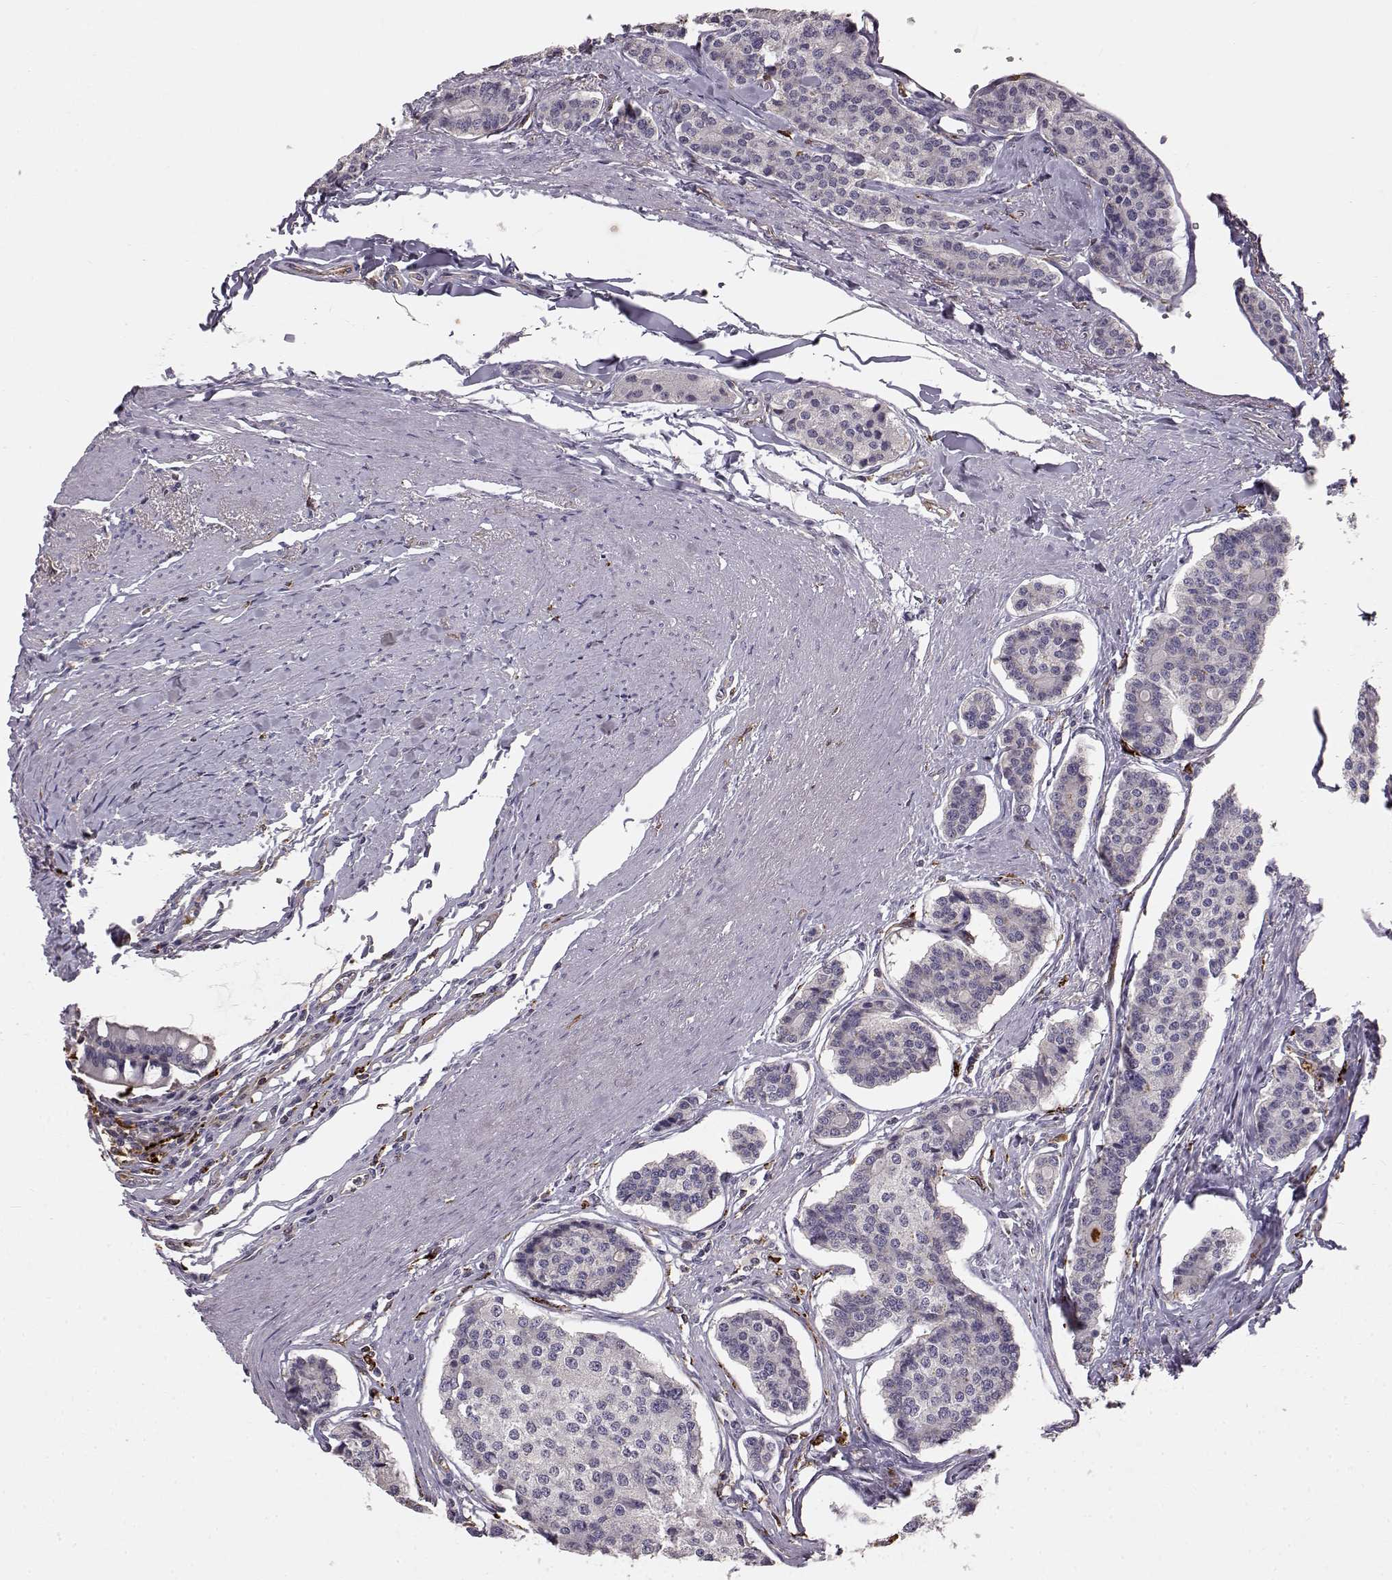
{"staining": {"intensity": "negative", "quantity": "none", "location": "none"}, "tissue": "carcinoid", "cell_type": "Tumor cells", "image_type": "cancer", "snomed": [{"axis": "morphology", "description": "Carcinoid, malignant, NOS"}, {"axis": "topography", "description": "Small intestine"}], "caption": "Tumor cells show no significant expression in carcinoid (malignant).", "gene": "CCNF", "patient": {"sex": "female", "age": 65}}